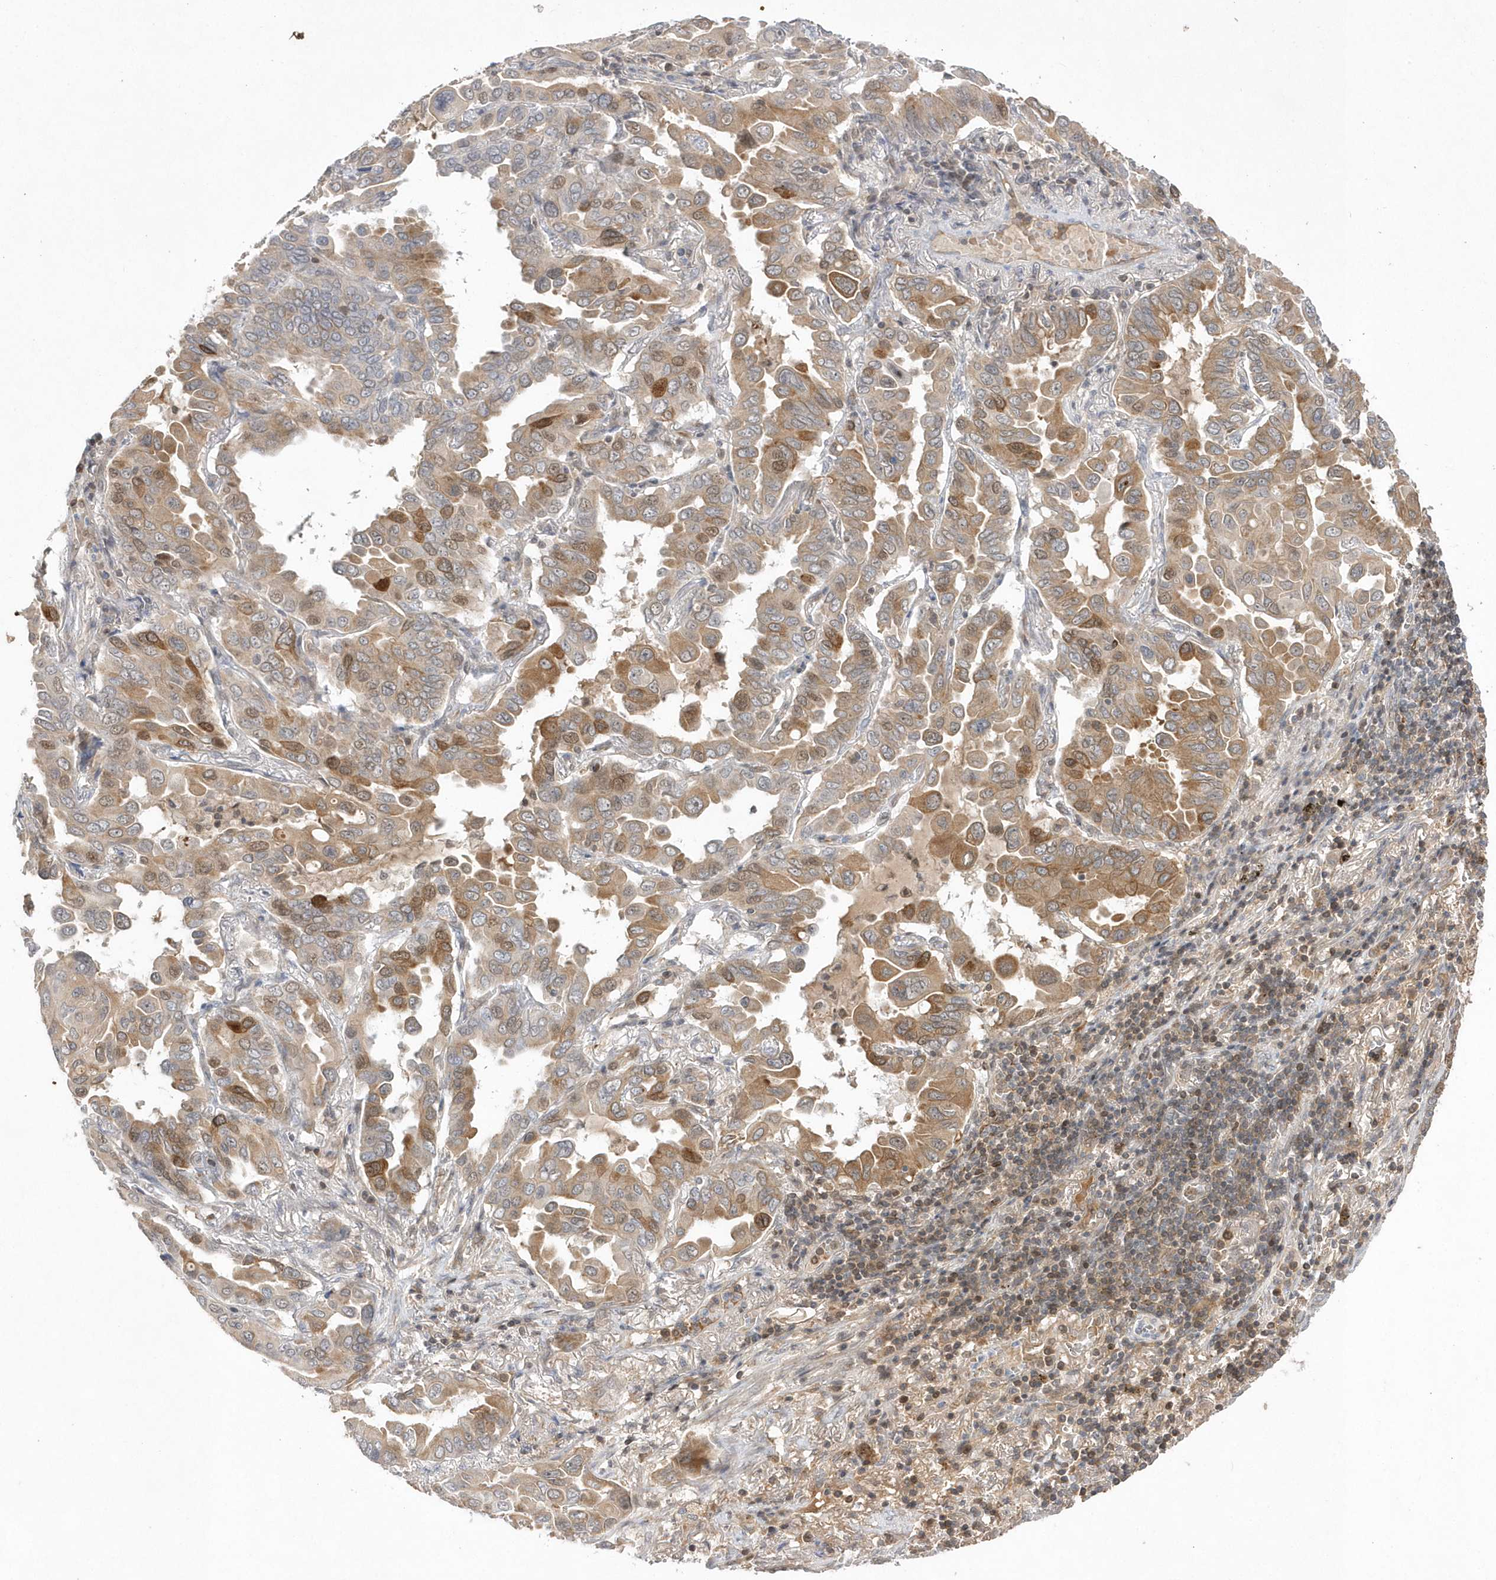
{"staining": {"intensity": "moderate", "quantity": "25%-75%", "location": "cytoplasmic/membranous,nuclear"}, "tissue": "lung cancer", "cell_type": "Tumor cells", "image_type": "cancer", "snomed": [{"axis": "morphology", "description": "Adenocarcinoma, NOS"}, {"axis": "topography", "description": "Lung"}], "caption": "Protein staining of adenocarcinoma (lung) tissue reveals moderate cytoplasmic/membranous and nuclear positivity in about 25%-75% of tumor cells.", "gene": "TMEM132B", "patient": {"sex": "male", "age": 64}}